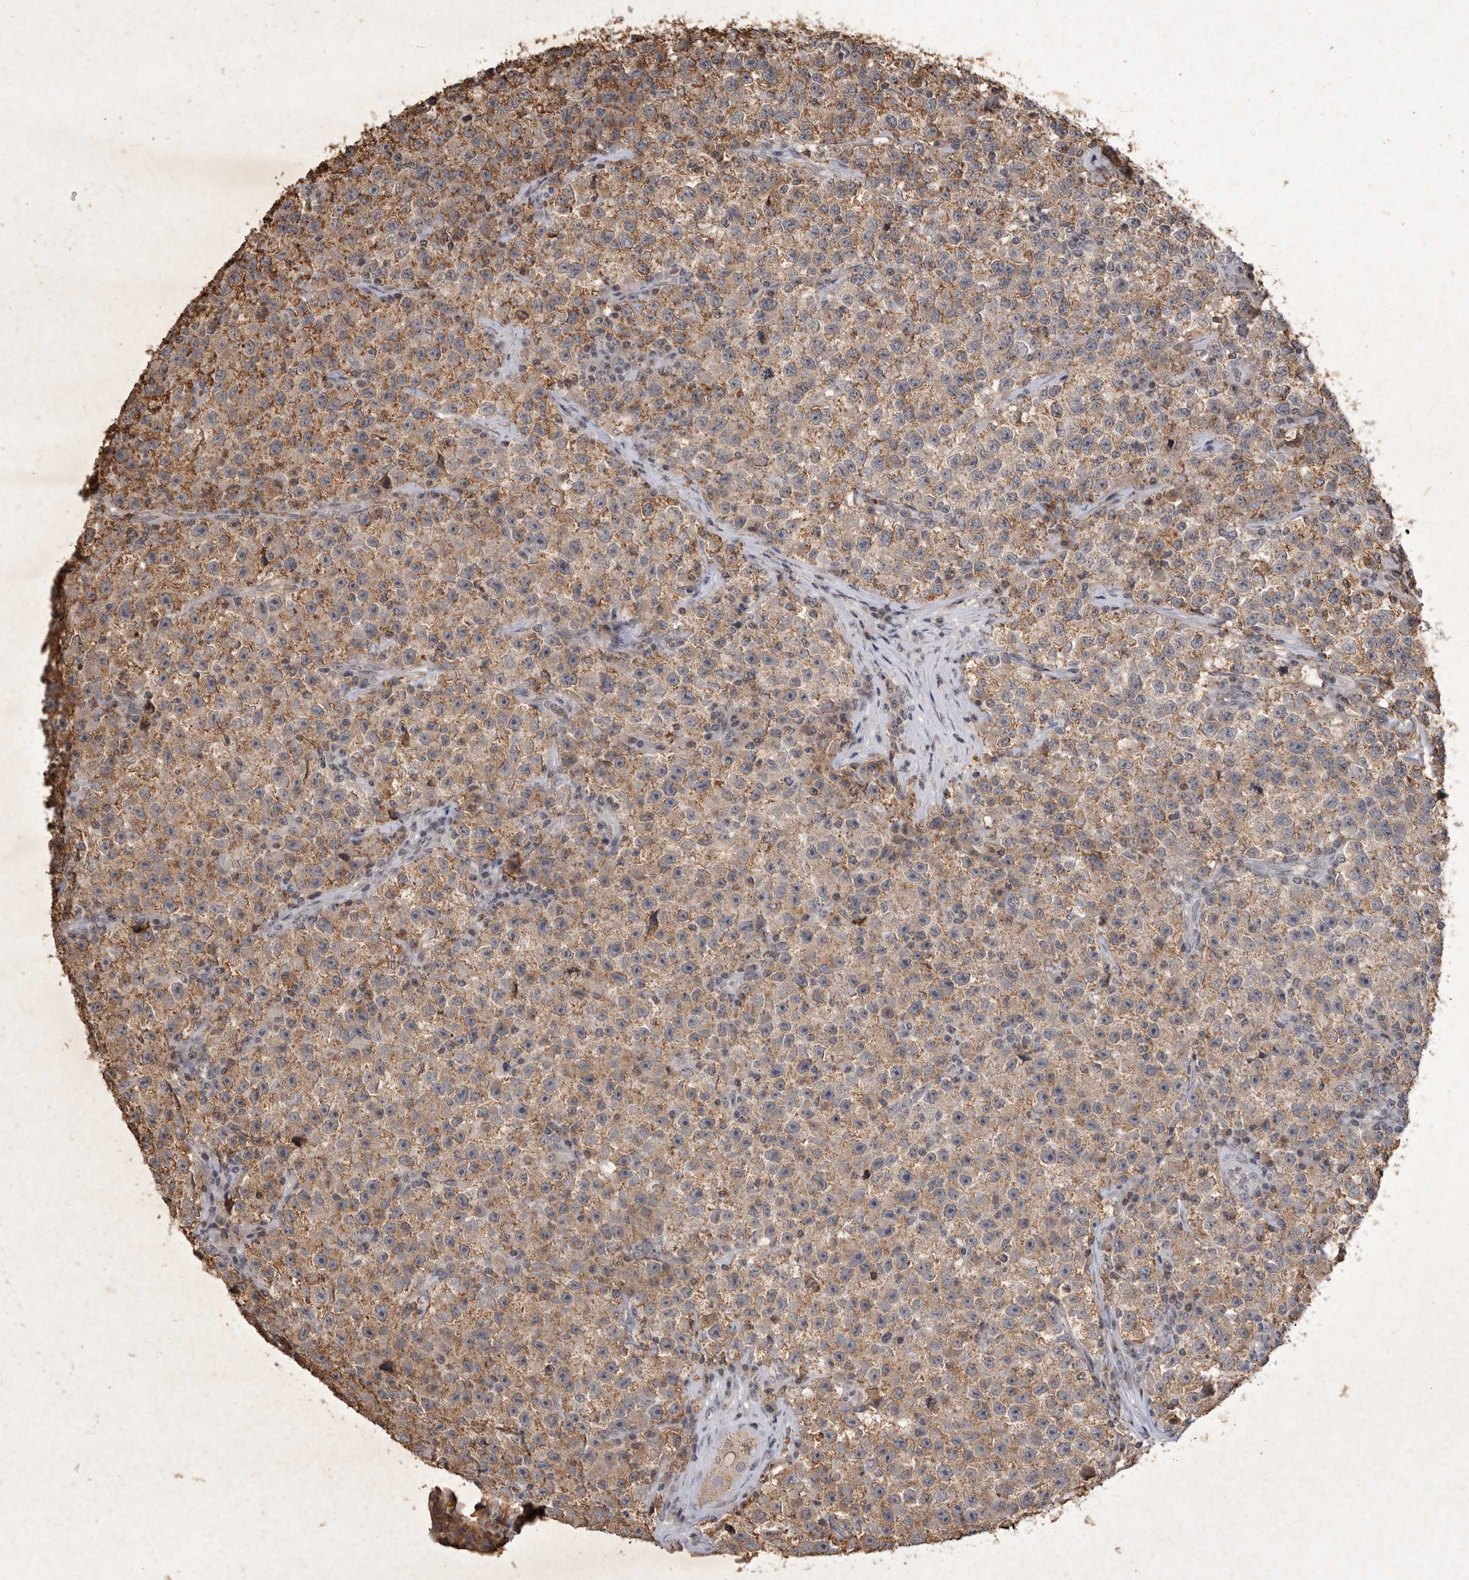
{"staining": {"intensity": "moderate", "quantity": "25%-75%", "location": "cytoplasmic/membranous"}, "tissue": "testis cancer", "cell_type": "Tumor cells", "image_type": "cancer", "snomed": [{"axis": "morphology", "description": "Seminoma, NOS"}, {"axis": "topography", "description": "Testis"}], "caption": "About 25%-75% of tumor cells in human testis cancer (seminoma) reveal moderate cytoplasmic/membranous protein staining as visualized by brown immunohistochemical staining.", "gene": "HRK", "patient": {"sex": "male", "age": 22}}